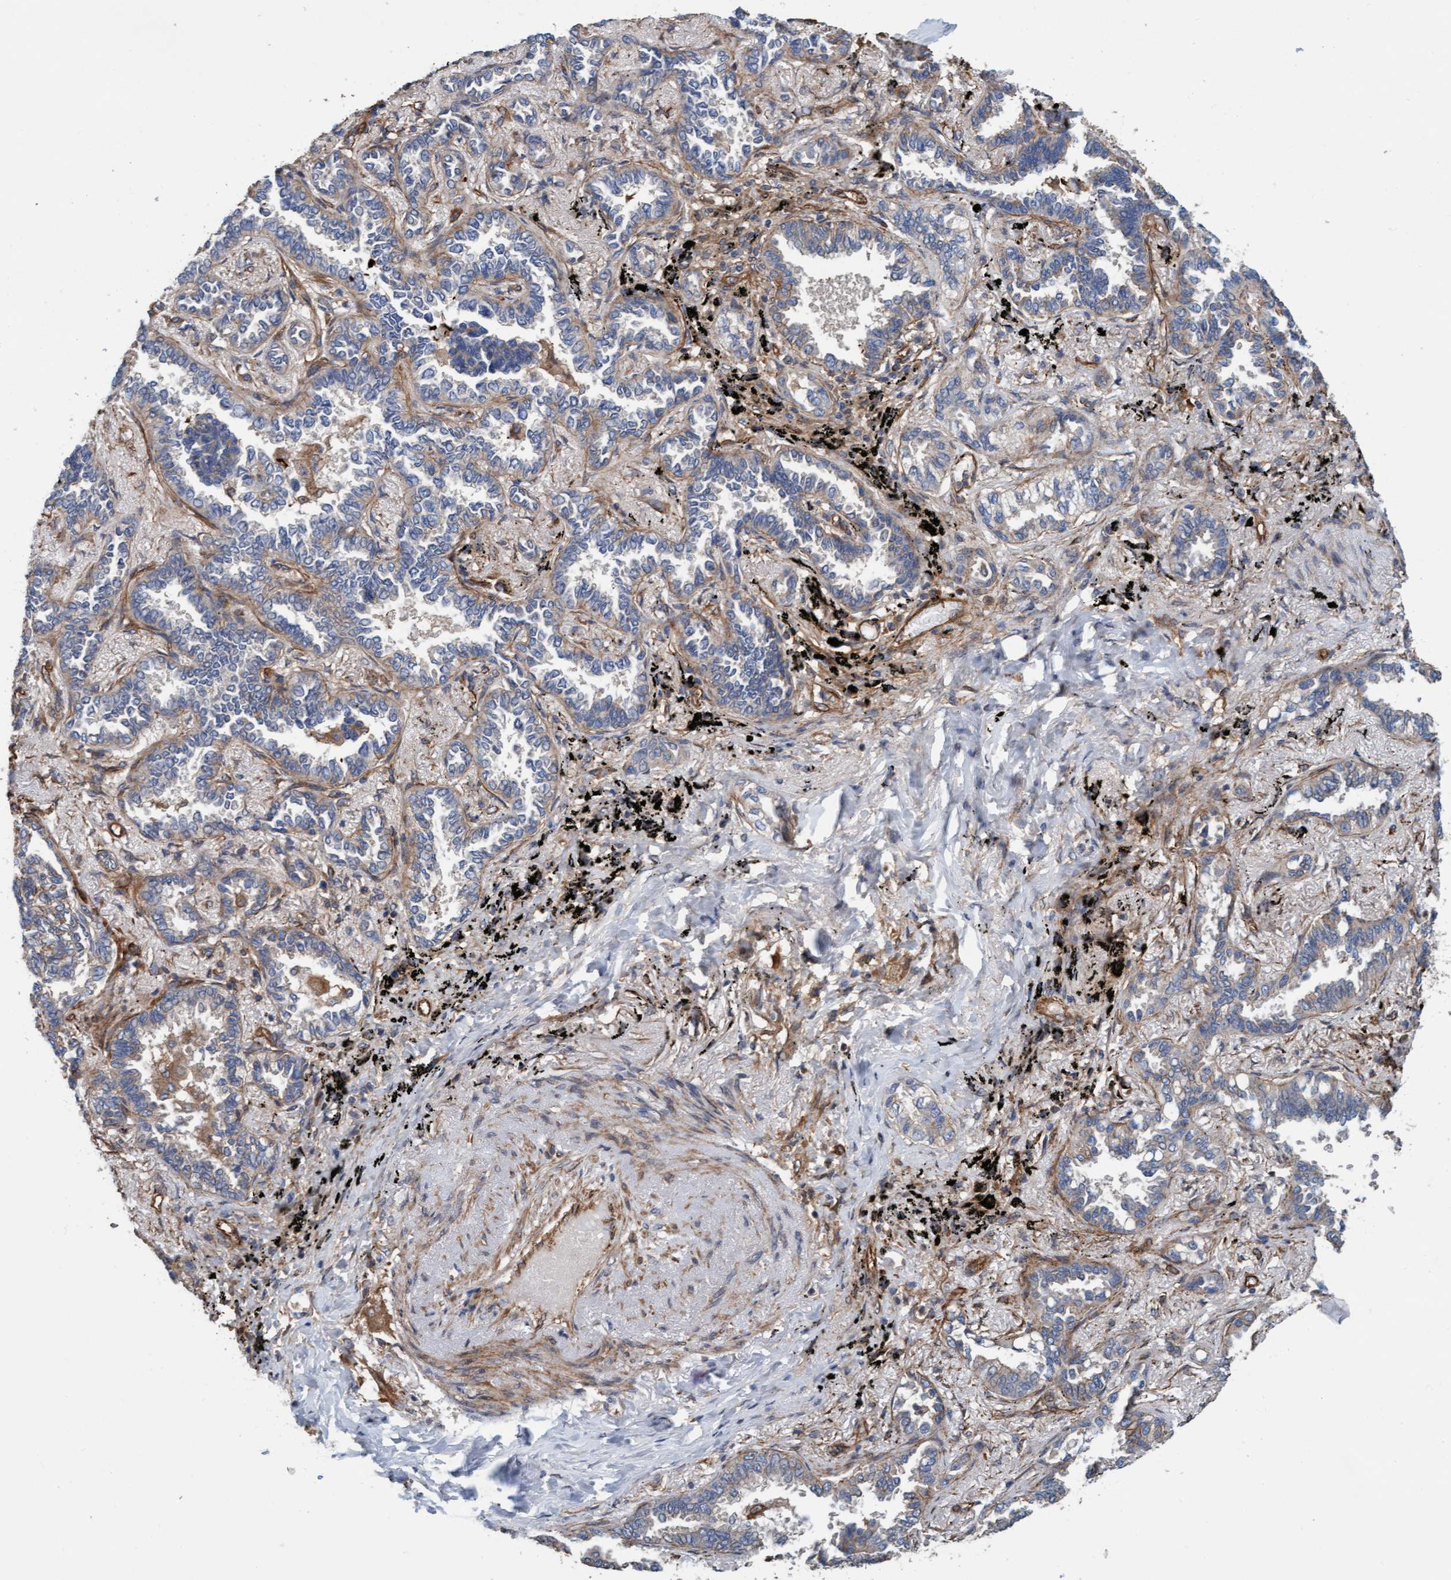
{"staining": {"intensity": "weak", "quantity": "<25%", "location": "cytoplasmic/membranous"}, "tissue": "lung cancer", "cell_type": "Tumor cells", "image_type": "cancer", "snomed": [{"axis": "morphology", "description": "Adenocarcinoma, NOS"}, {"axis": "topography", "description": "Lung"}], "caption": "Micrograph shows no protein positivity in tumor cells of lung adenocarcinoma tissue.", "gene": "STXBP4", "patient": {"sex": "male", "age": 59}}